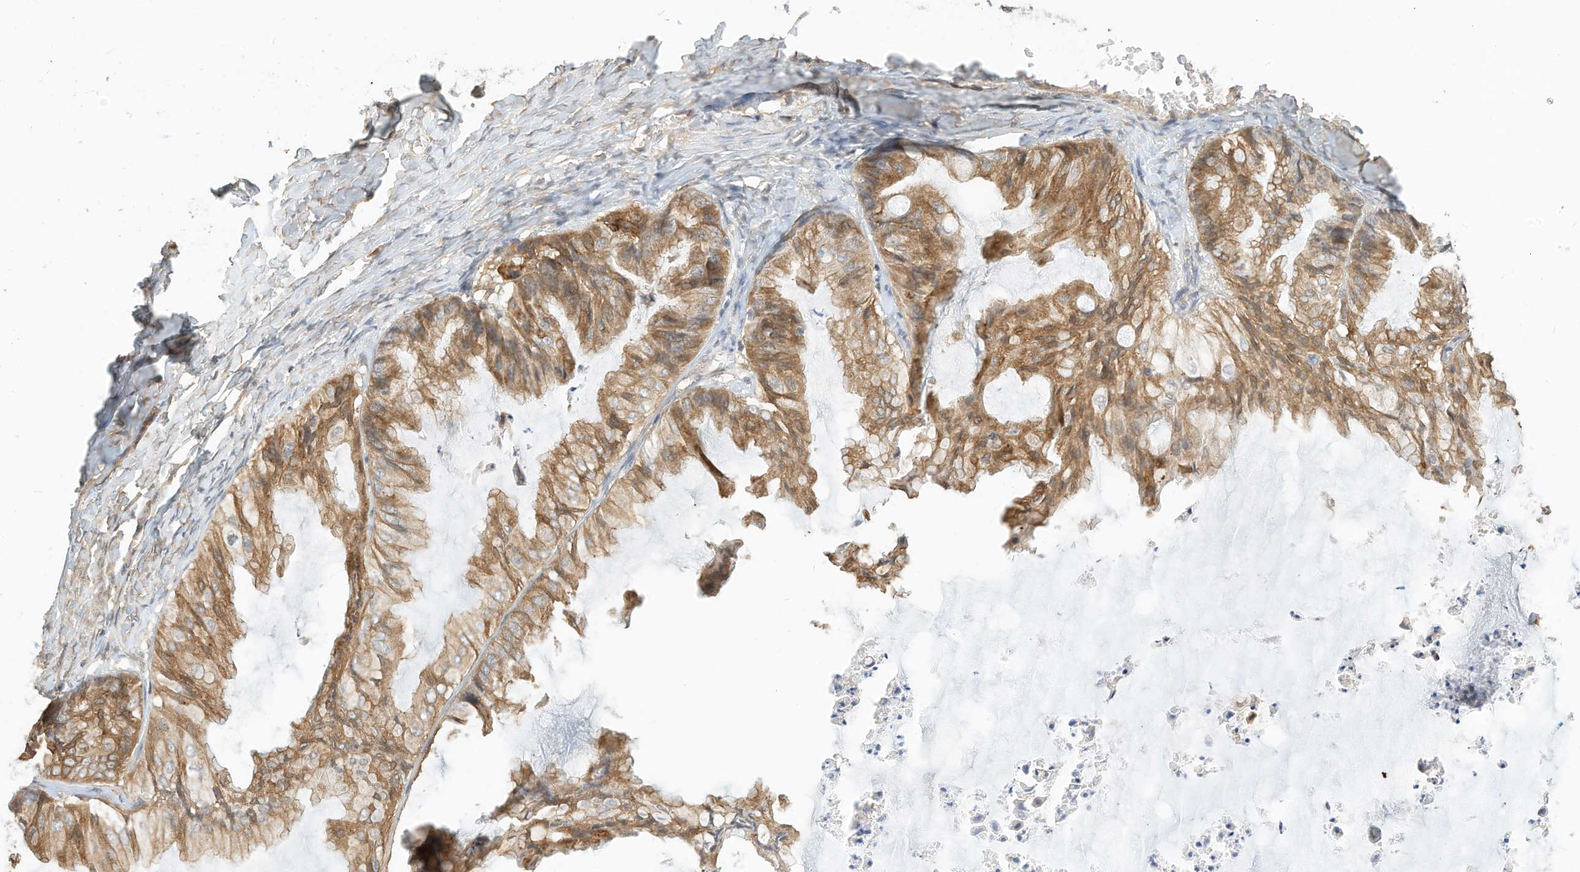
{"staining": {"intensity": "moderate", "quantity": ">75%", "location": "cytoplasmic/membranous"}, "tissue": "ovarian cancer", "cell_type": "Tumor cells", "image_type": "cancer", "snomed": [{"axis": "morphology", "description": "Cystadenocarcinoma, mucinous, NOS"}, {"axis": "topography", "description": "Ovary"}], "caption": "Immunohistochemical staining of mucinous cystadenocarcinoma (ovarian) exhibits medium levels of moderate cytoplasmic/membranous protein expression in about >75% of tumor cells. The protein of interest is shown in brown color, while the nuclei are stained blue.", "gene": "OFD1", "patient": {"sex": "female", "age": 71}}